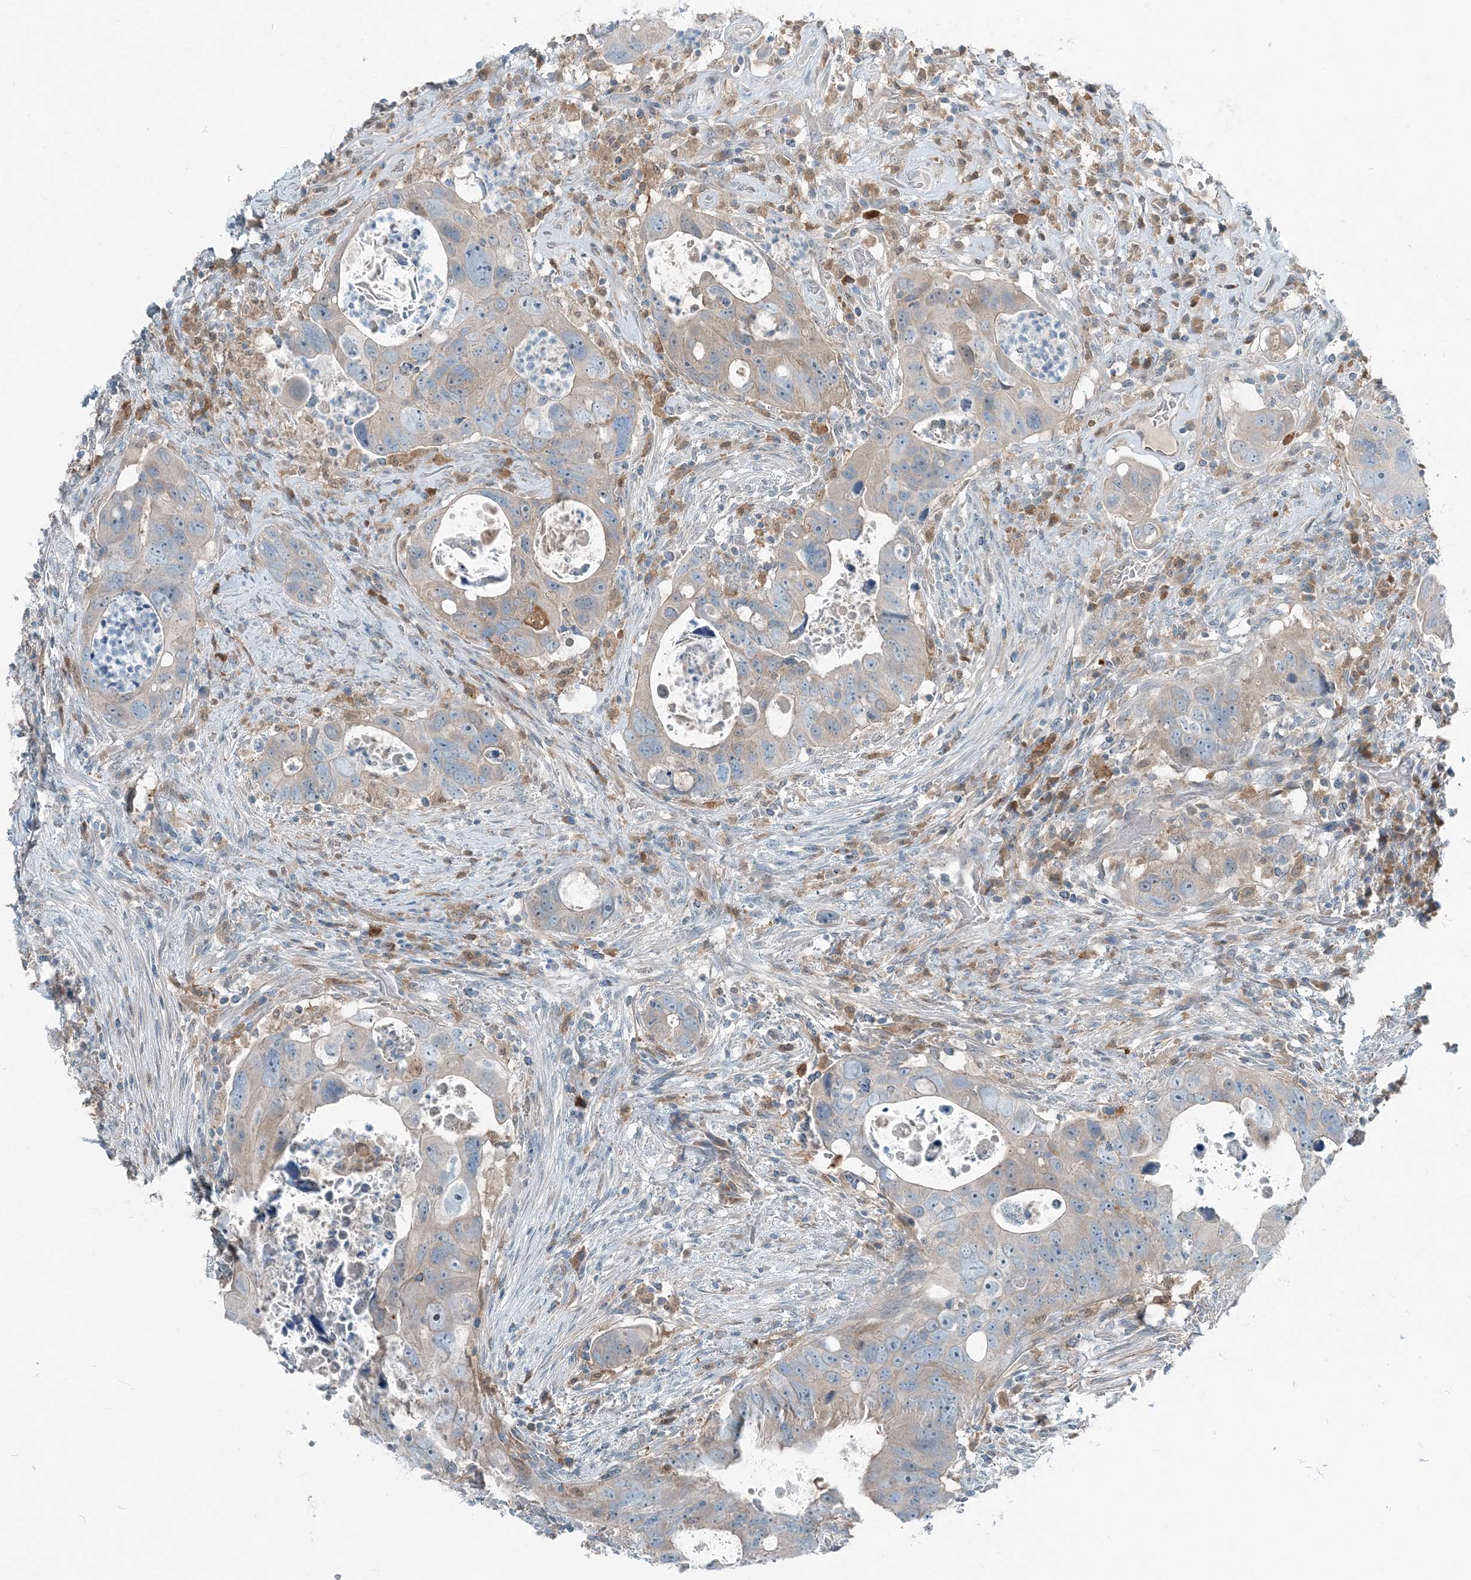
{"staining": {"intensity": "negative", "quantity": "none", "location": "none"}, "tissue": "colorectal cancer", "cell_type": "Tumor cells", "image_type": "cancer", "snomed": [{"axis": "morphology", "description": "Adenocarcinoma, NOS"}, {"axis": "topography", "description": "Rectum"}], "caption": "This is an IHC micrograph of human colorectal cancer (adenocarcinoma). There is no staining in tumor cells.", "gene": "ARMH1", "patient": {"sex": "male", "age": 59}}